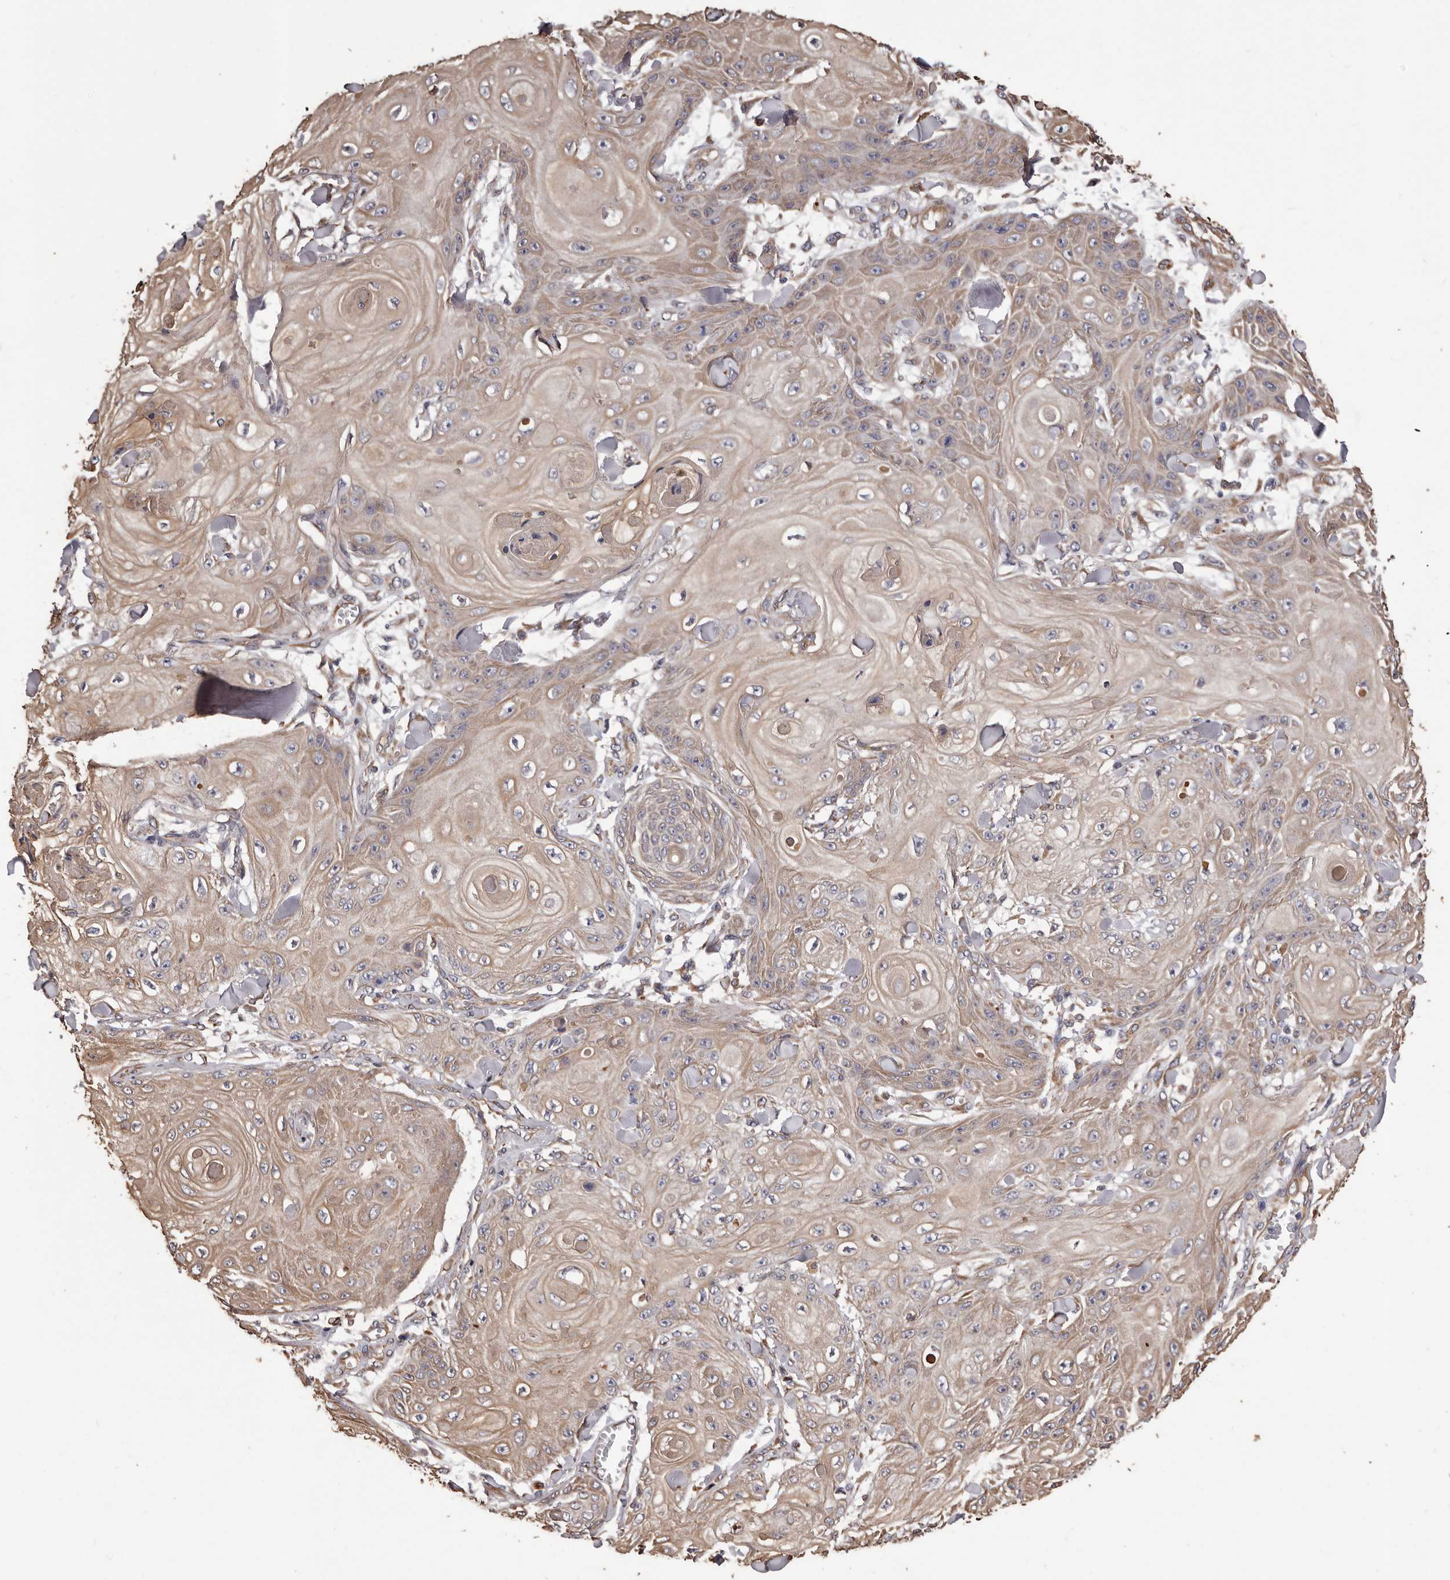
{"staining": {"intensity": "moderate", "quantity": ">75%", "location": "cytoplasmic/membranous"}, "tissue": "skin cancer", "cell_type": "Tumor cells", "image_type": "cancer", "snomed": [{"axis": "morphology", "description": "Squamous cell carcinoma, NOS"}, {"axis": "topography", "description": "Skin"}], "caption": "DAB (3,3'-diaminobenzidine) immunohistochemical staining of human squamous cell carcinoma (skin) displays moderate cytoplasmic/membranous protein positivity in about >75% of tumor cells.", "gene": "CEP104", "patient": {"sex": "male", "age": 74}}